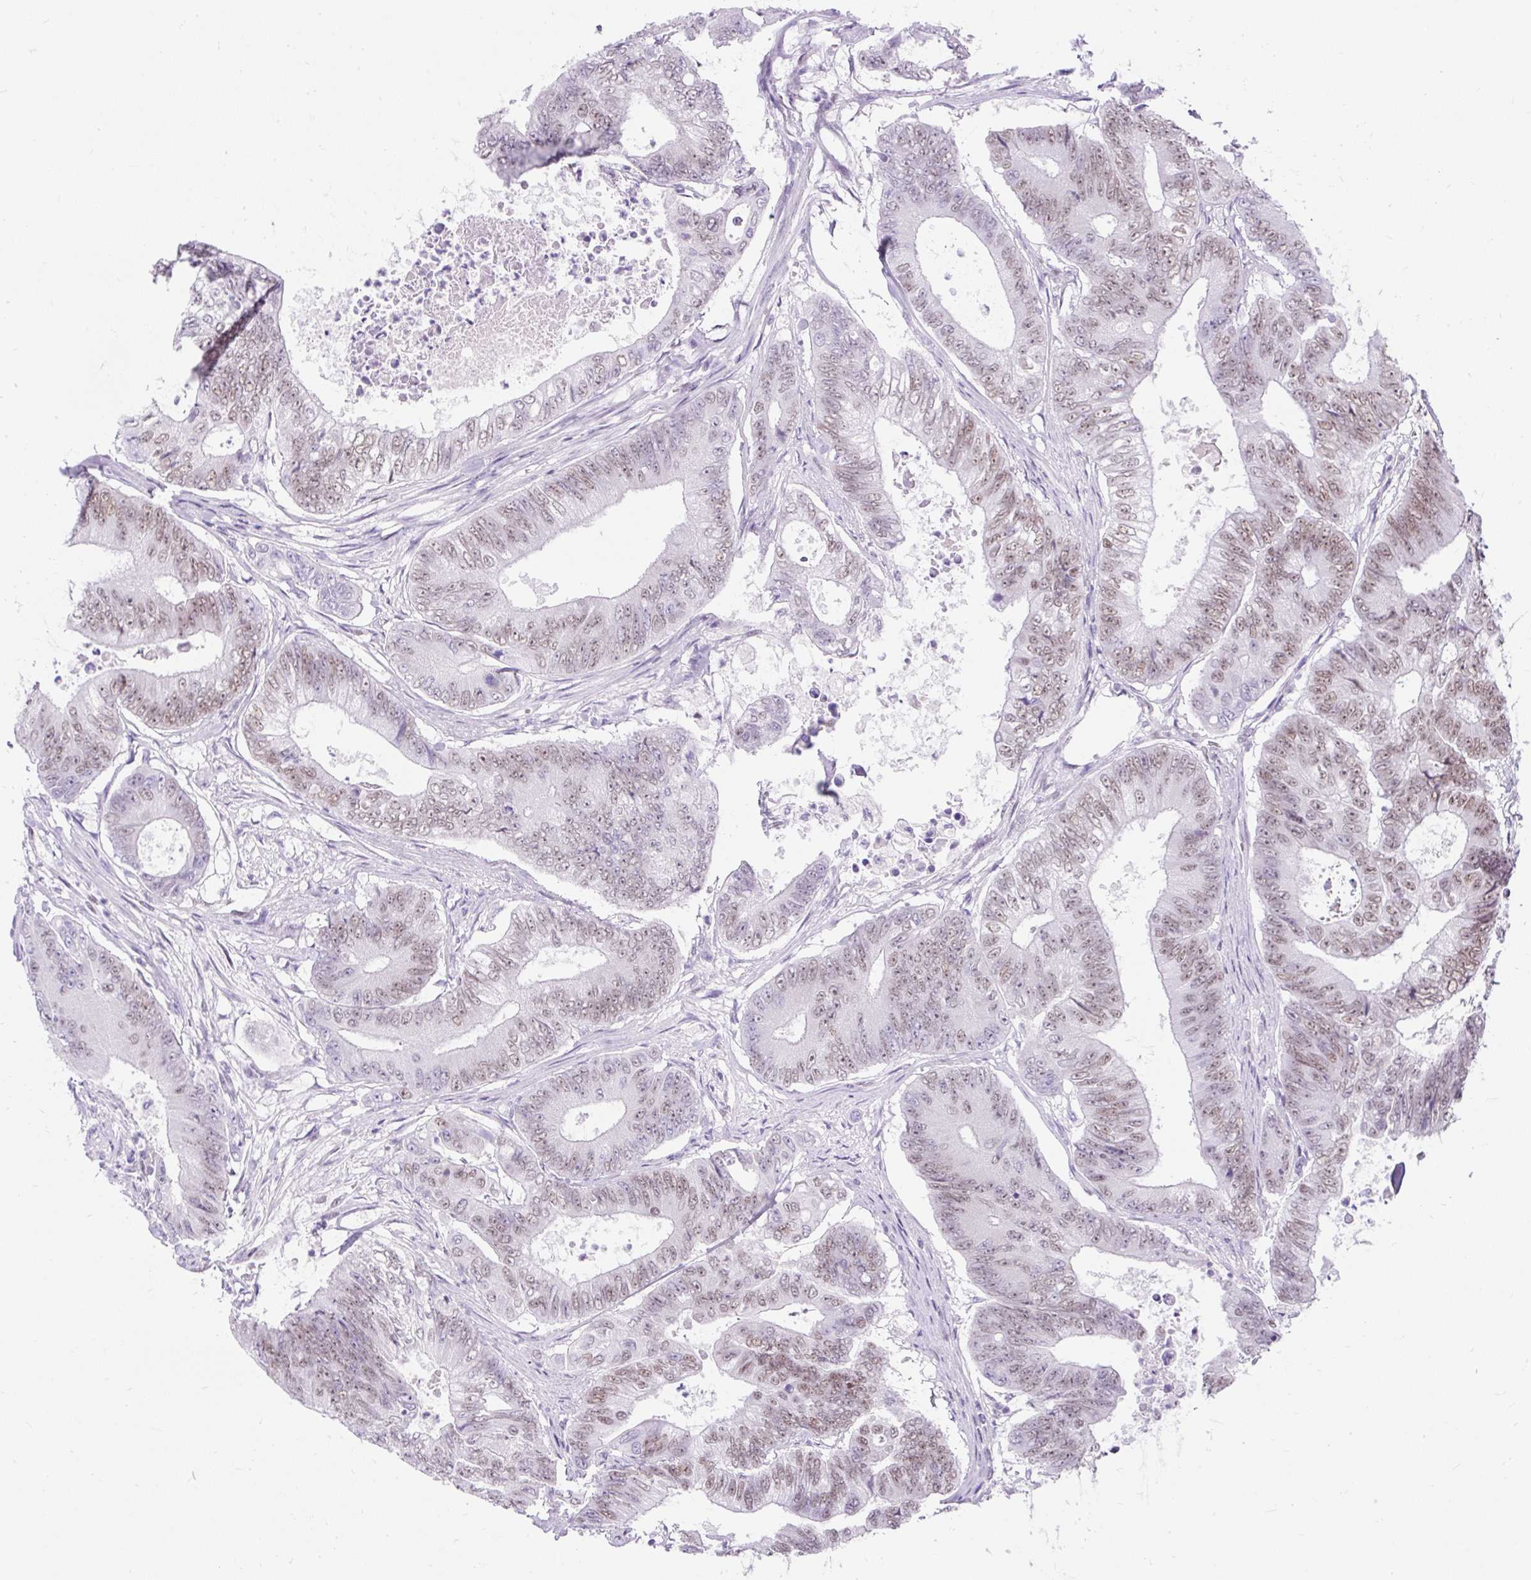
{"staining": {"intensity": "moderate", "quantity": "25%-75%", "location": "nuclear"}, "tissue": "colorectal cancer", "cell_type": "Tumor cells", "image_type": "cancer", "snomed": [{"axis": "morphology", "description": "Adenocarcinoma, NOS"}, {"axis": "topography", "description": "Colon"}], "caption": "A brown stain labels moderate nuclear positivity of a protein in adenocarcinoma (colorectal) tumor cells. (IHC, brightfield microscopy, high magnification).", "gene": "PLCXD2", "patient": {"sex": "female", "age": 48}}